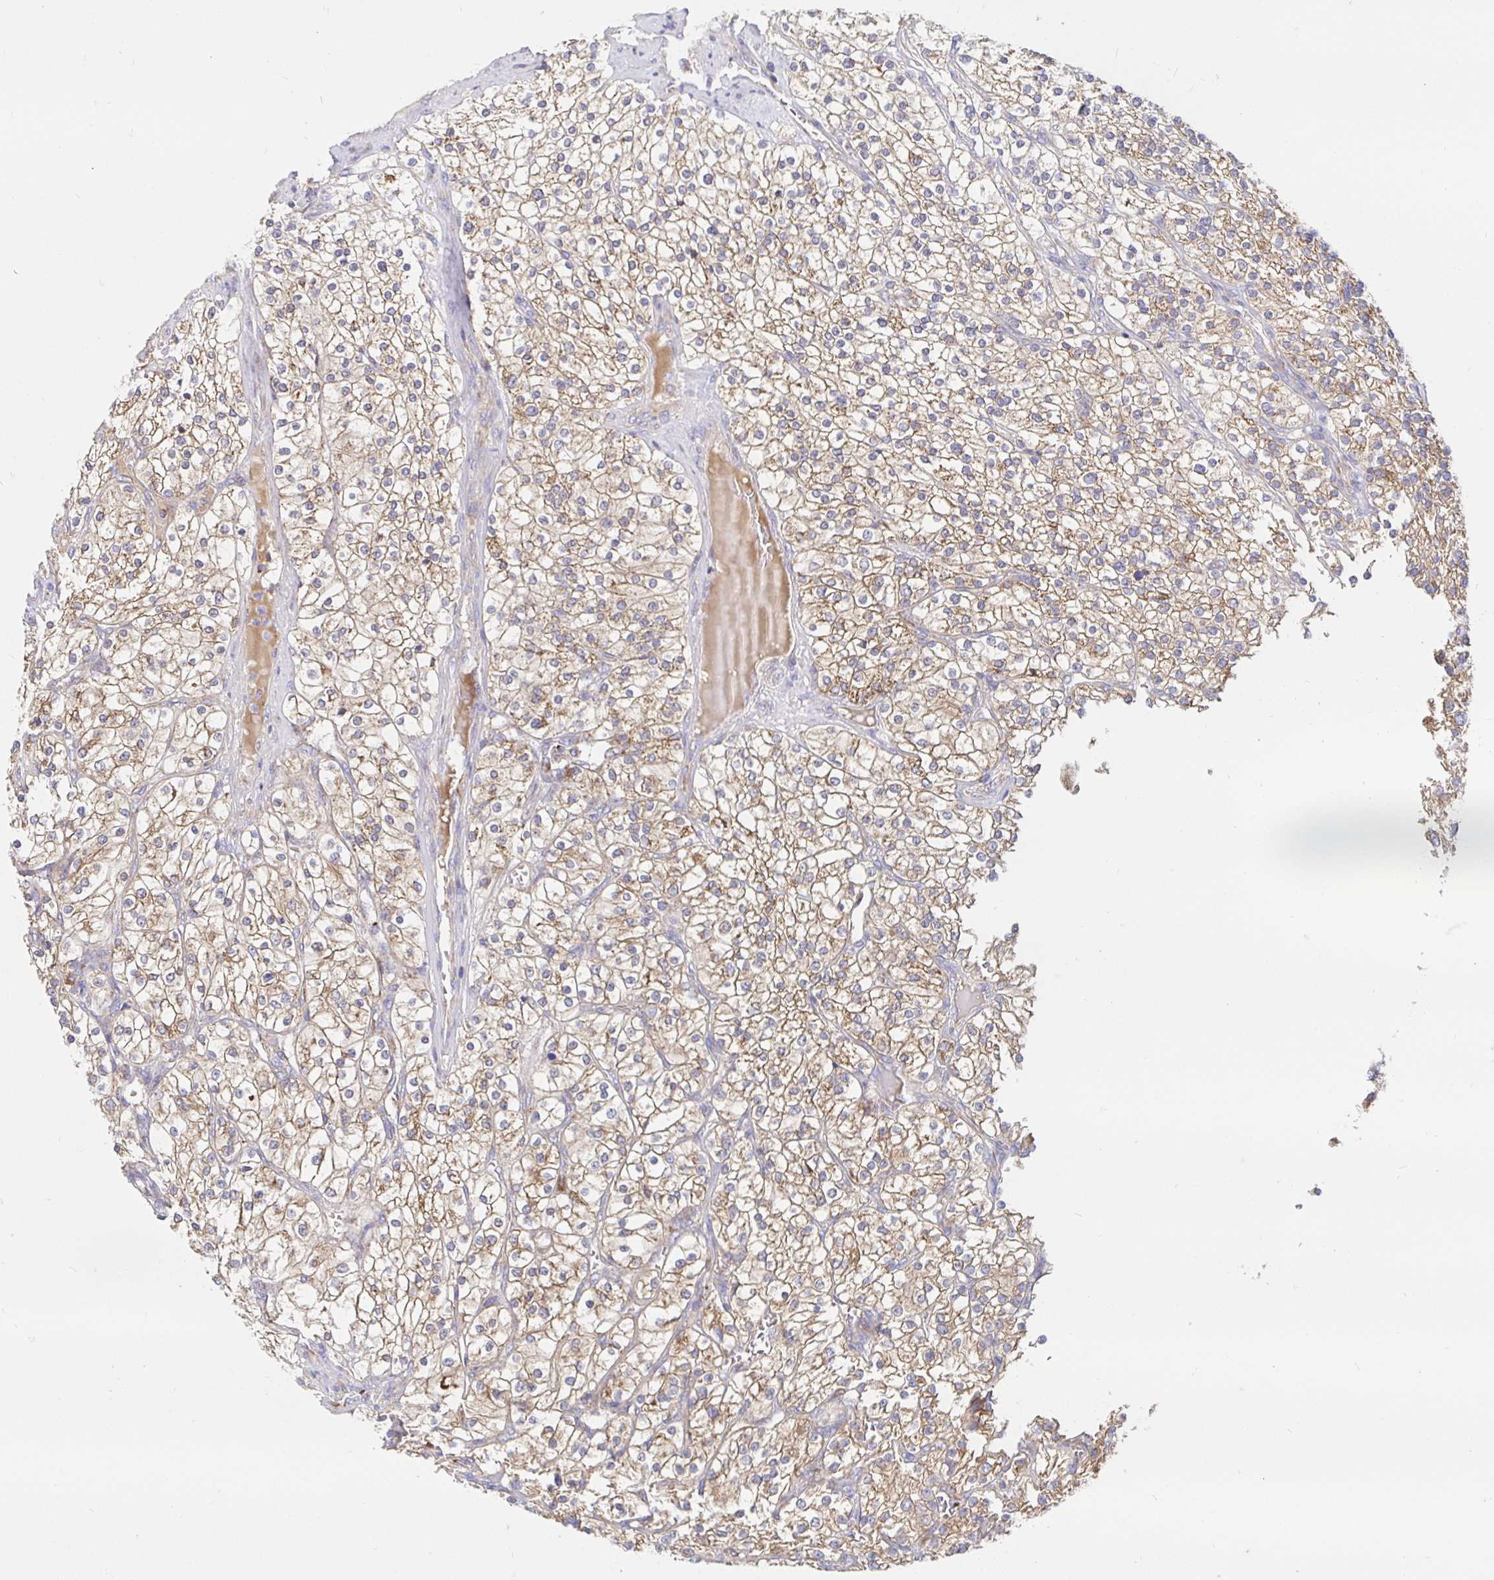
{"staining": {"intensity": "moderate", "quantity": ">75%", "location": "cytoplasmic/membranous"}, "tissue": "renal cancer", "cell_type": "Tumor cells", "image_type": "cancer", "snomed": [{"axis": "morphology", "description": "Adenocarcinoma, NOS"}, {"axis": "topography", "description": "Kidney"}], "caption": "Adenocarcinoma (renal) was stained to show a protein in brown. There is medium levels of moderate cytoplasmic/membranous positivity in approximately >75% of tumor cells. The protein is stained brown, and the nuclei are stained in blue (DAB (3,3'-diaminobenzidine) IHC with brightfield microscopy, high magnification).", "gene": "PRDX3", "patient": {"sex": "male", "age": 80}}